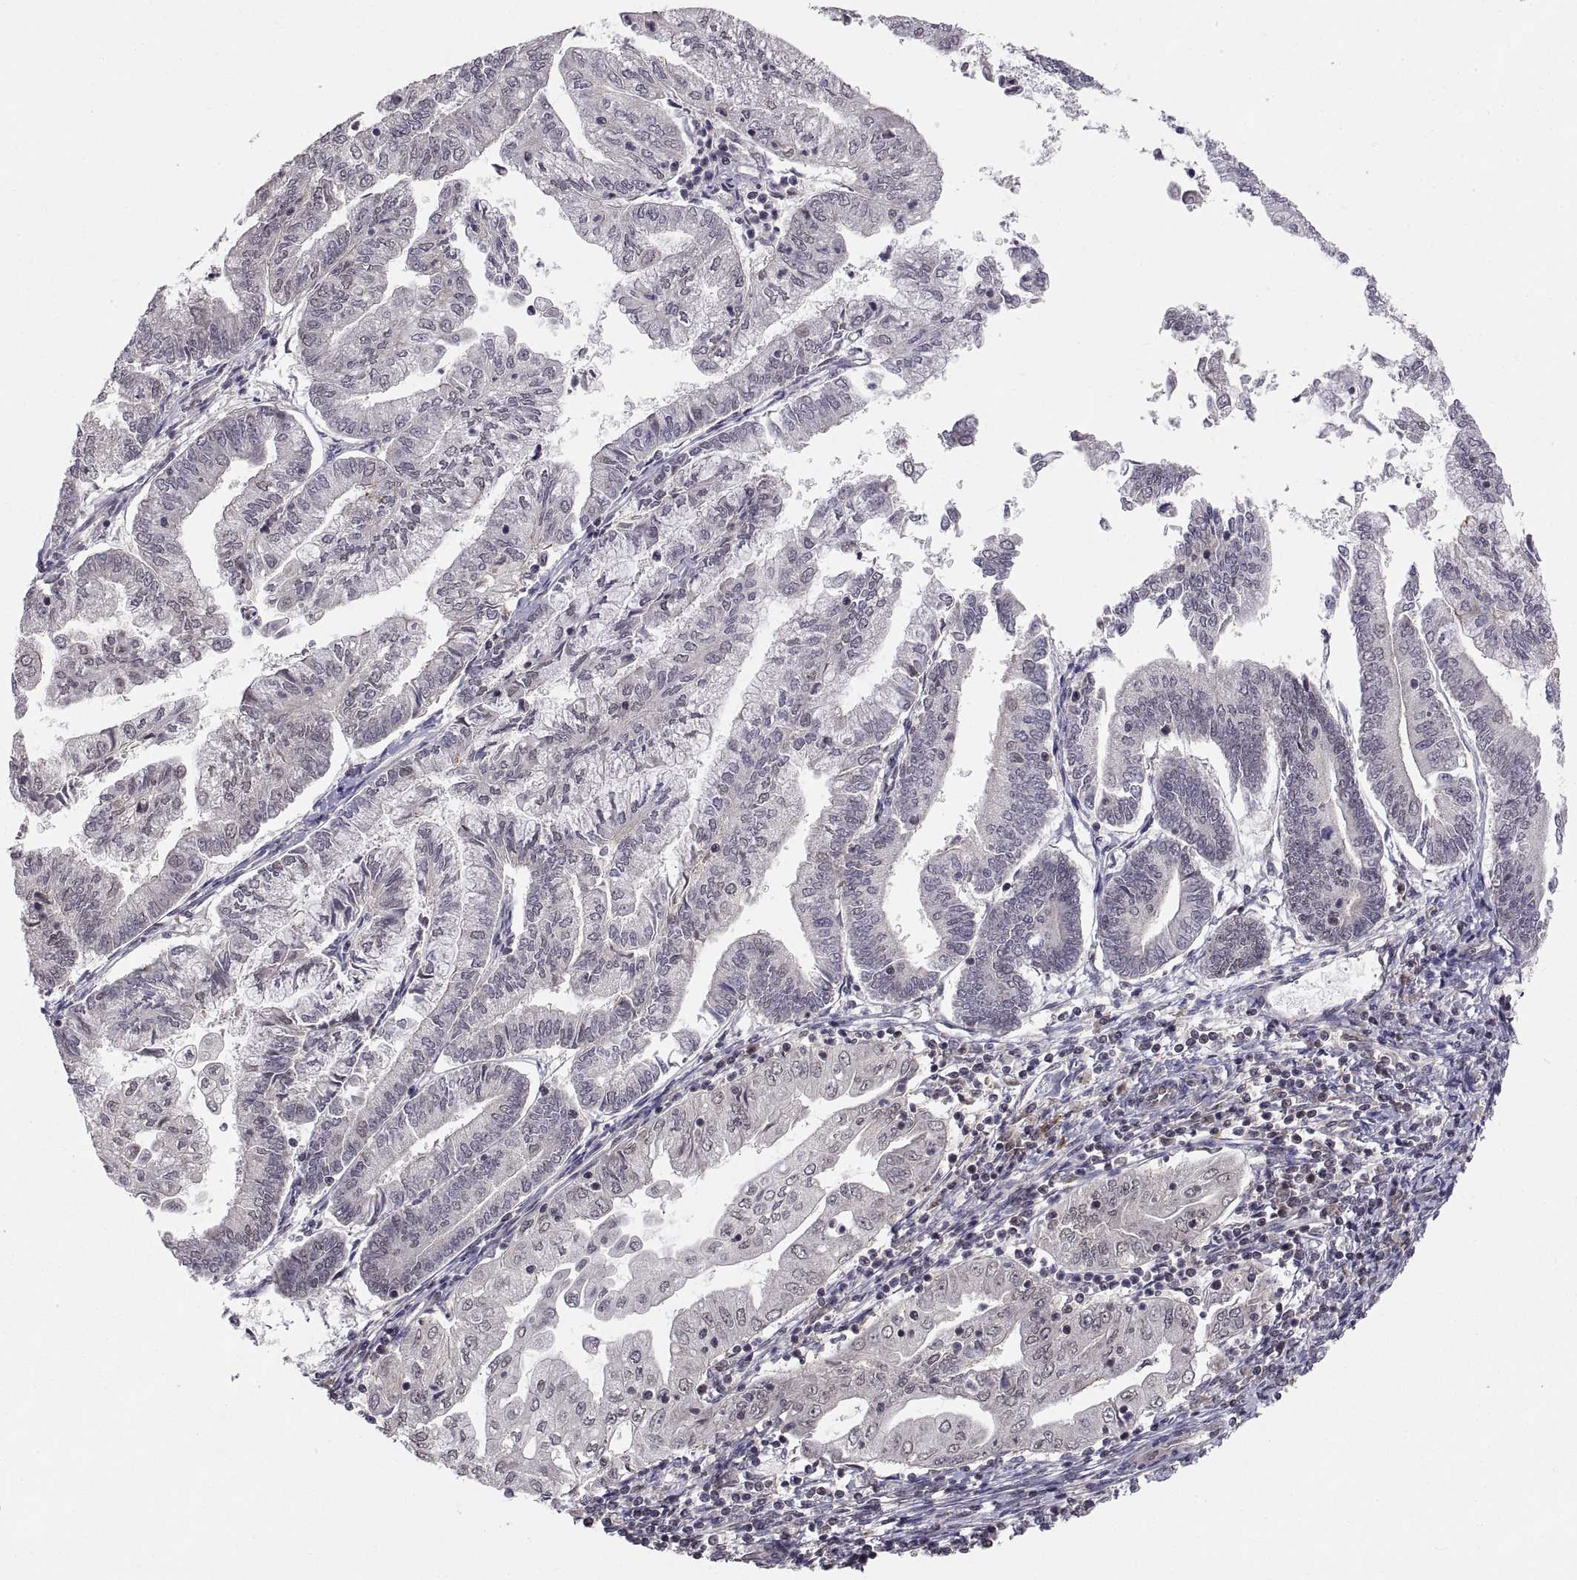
{"staining": {"intensity": "negative", "quantity": "none", "location": "none"}, "tissue": "endometrial cancer", "cell_type": "Tumor cells", "image_type": "cancer", "snomed": [{"axis": "morphology", "description": "Adenocarcinoma, NOS"}, {"axis": "topography", "description": "Endometrium"}], "caption": "Immunohistochemical staining of endometrial cancer (adenocarcinoma) displays no significant staining in tumor cells.", "gene": "ABL2", "patient": {"sex": "female", "age": 55}}